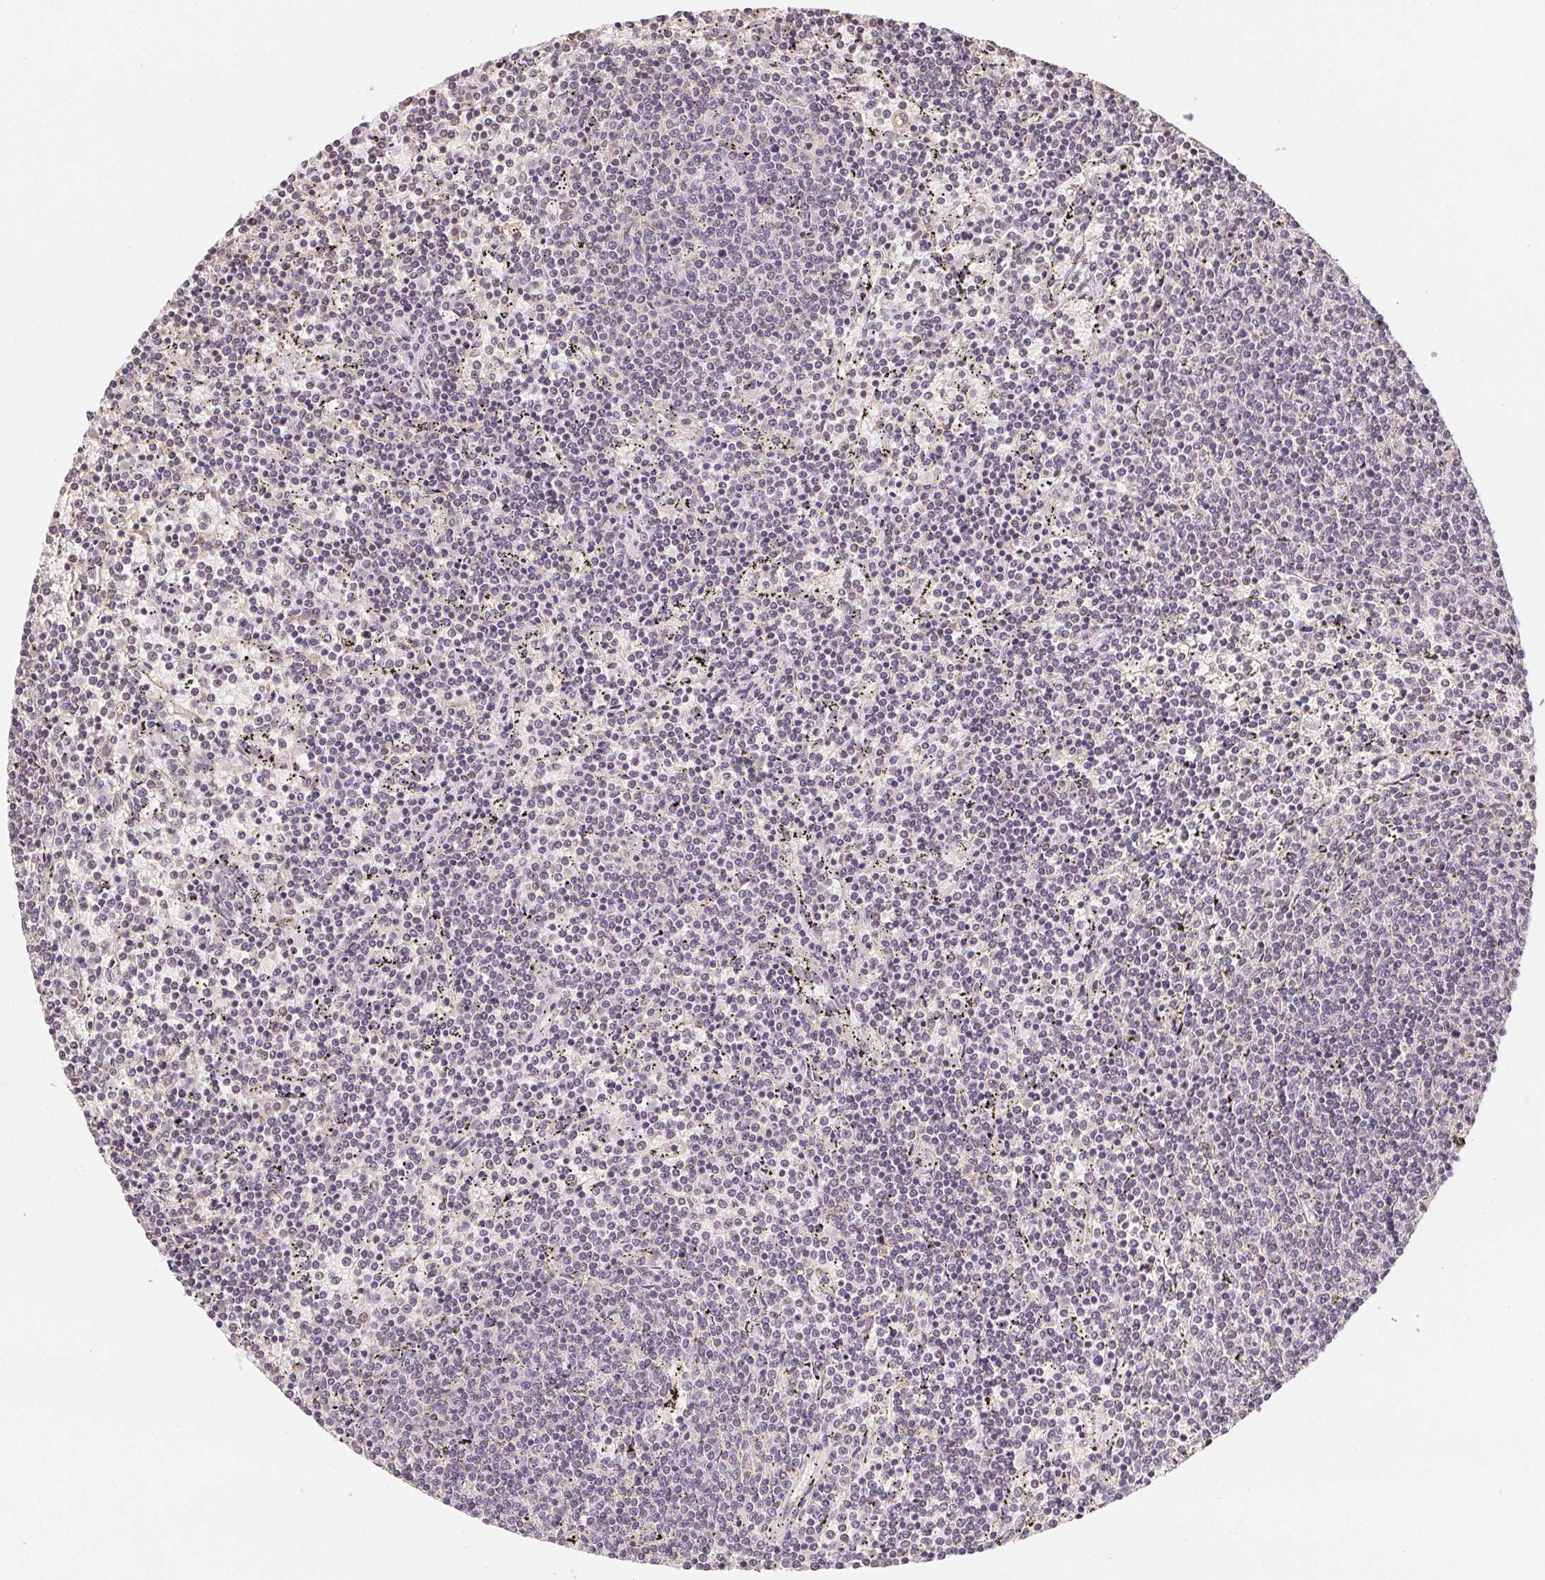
{"staining": {"intensity": "negative", "quantity": "none", "location": "none"}, "tissue": "lymphoma", "cell_type": "Tumor cells", "image_type": "cancer", "snomed": [{"axis": "morphology", "description": "Malignant lymphoma, non-Hodgkin's type, Low grade"}, {"axis": "topography", "description": "Spleen"}], "caption": "This is an IHC photomicrograph of human lymphoma. There is no staining in tumor cells.", "gene": "SEZ6L2", "patient": {"sex": "female", "age": 50}}